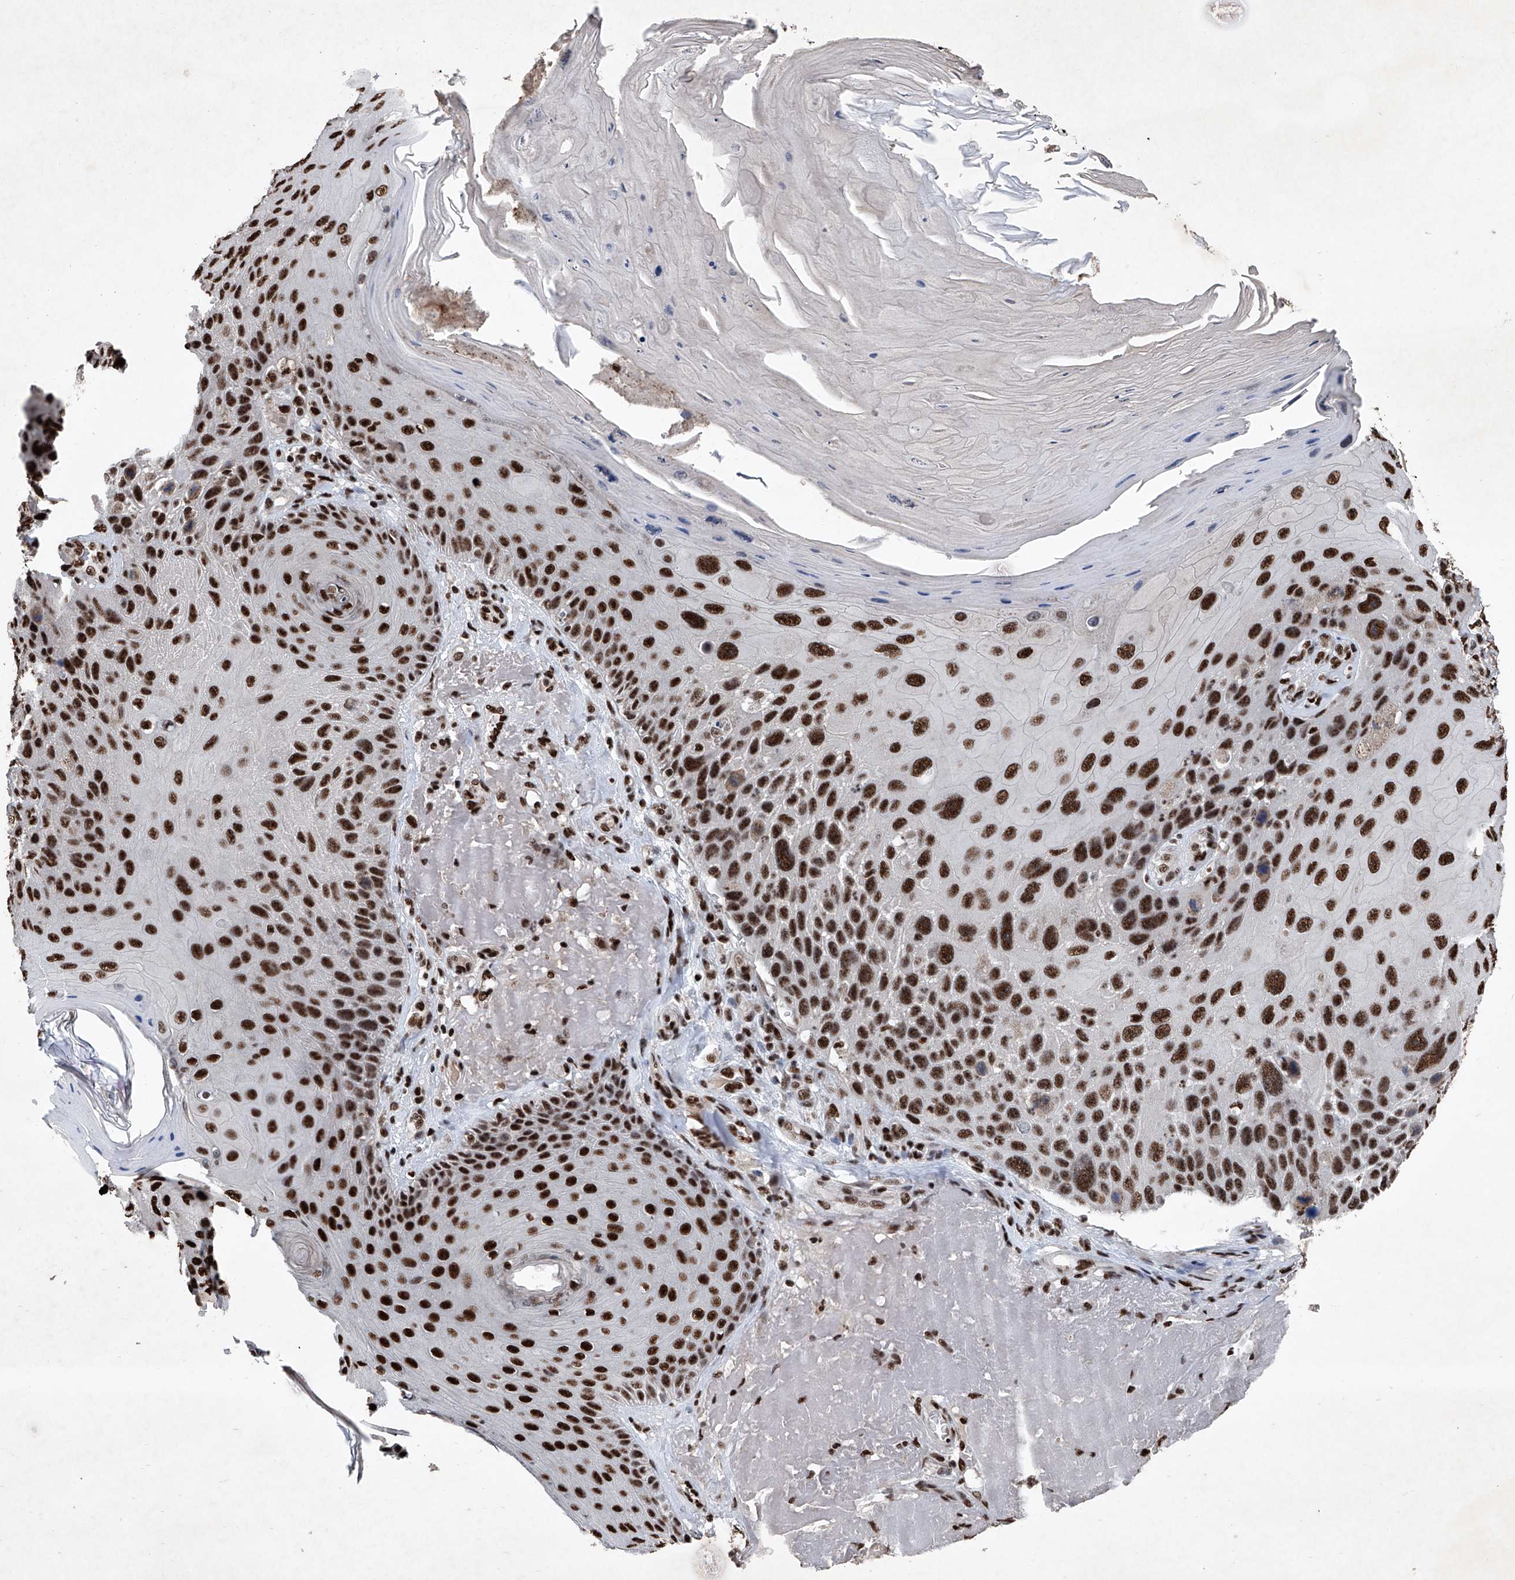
{"staining": {"intensity": "strong", "quantity": ">75%", "location": "nuclear"}, "tissue": "skin cancer", "cell_type": "Tumor cells", "image_type": "cancer", "snomed": [{"axis": "morphology", "description": "Squamous cell carcinoma, NOS"}, {"axis": "topography", "description": "Skin"}], "caption": "This histopathology image reveals immunohistochemistry (IHC) staining of human skin cancer, with high strong nuclear staining in approximately >75% of tumor cells.", "gene": "DDX39B", "patient": {"sex": "female", "age": 88}}